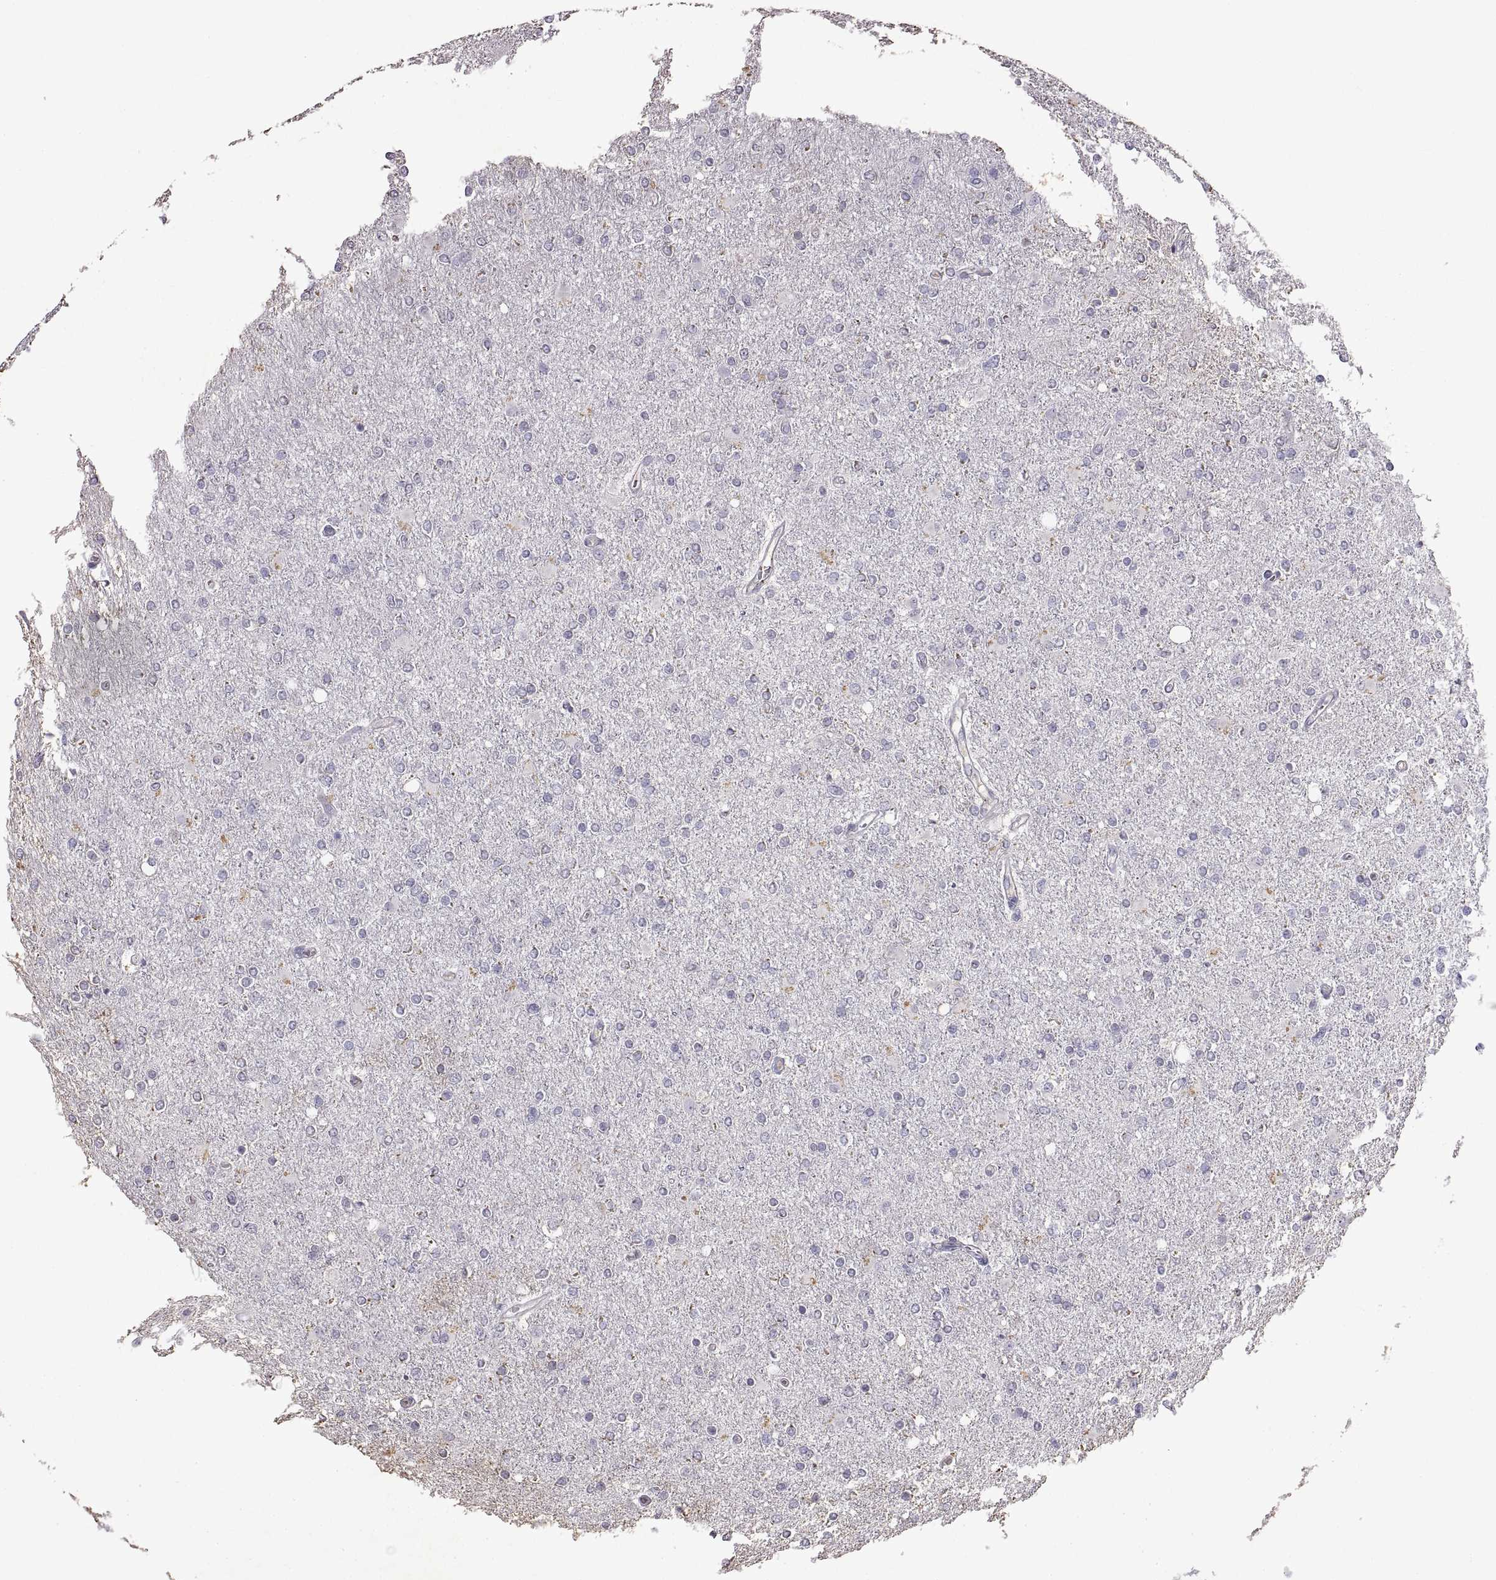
{"staining": {"intensity": "negative", "quantity": "none", "location": "none"}, "tissue": "glioma", "cell_type": "Tumor cells", "image_type": "cancer", "snomed": [{"axis": "morphology", "description": "Glioma, malignant, High grade"}, {"axis": "topography", "description": "Cerebral cortex"}], "caption": "Immunohistochemical staining of human malignant glioma (high-grade) shows no significant positivity in tumor cells.", "gene": "DEFB136", "patient": {"sex": "male", "age": 70}}